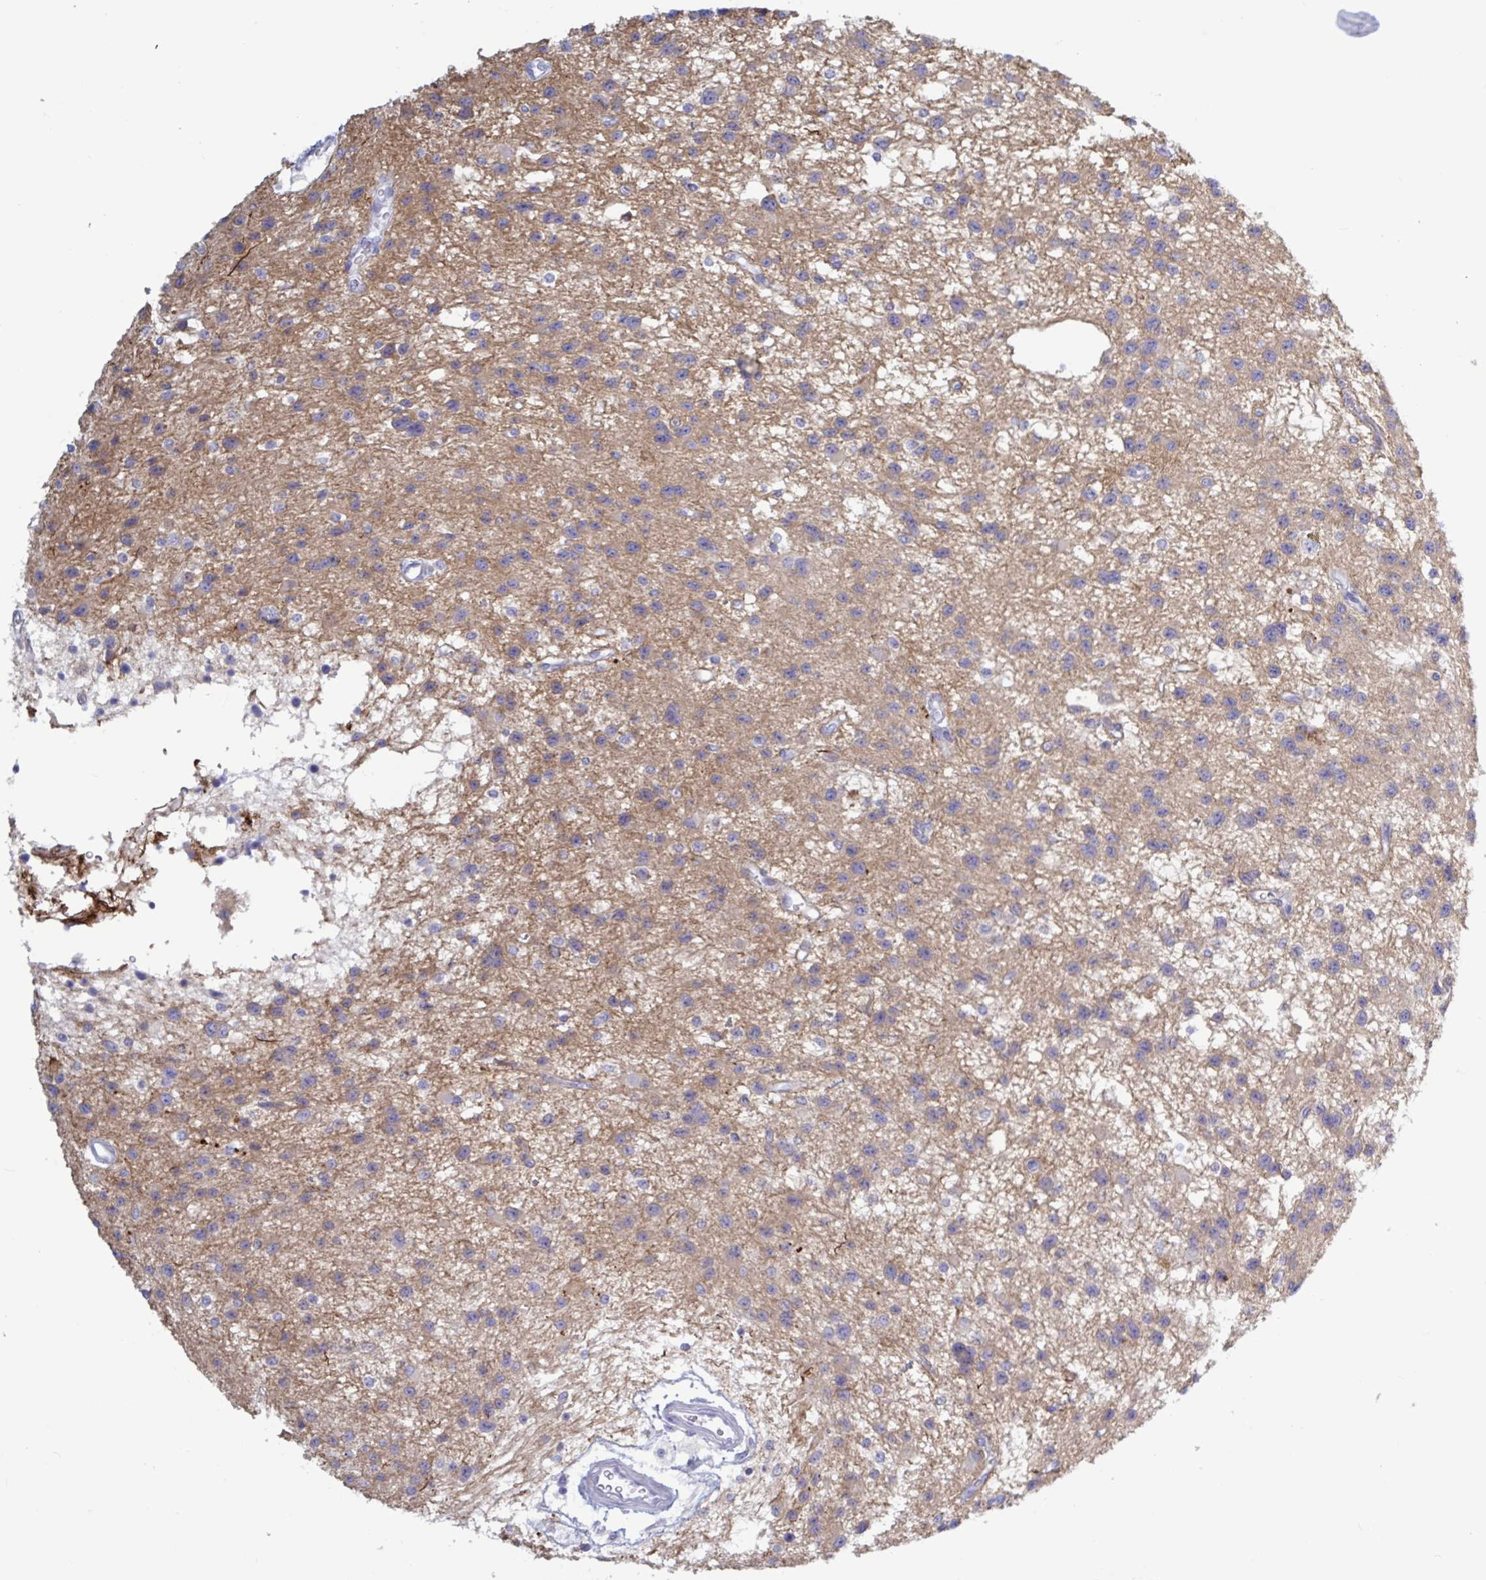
{"staining": {"intensity": "weak", "quantity": ">75%", "location": "cytoplasmic/membranous"}, "tissue": "glioma", "cell_type": "Tumor cells", "image_type": "cancer", "snomed": [{"axis": "morphology", "description": "Glioma, malignant, Low grade"}, {"axis": "topography", "description": "Brain"}], "caption": "About >75% of tumor cells in human malignant glioma (low-grade) display weak cytoplasmic/membranous protein positivity as visualized by brown immunohistochemical staining.", "gene": "ATG9A", "patient": {"sex": "male", "age": 43}}